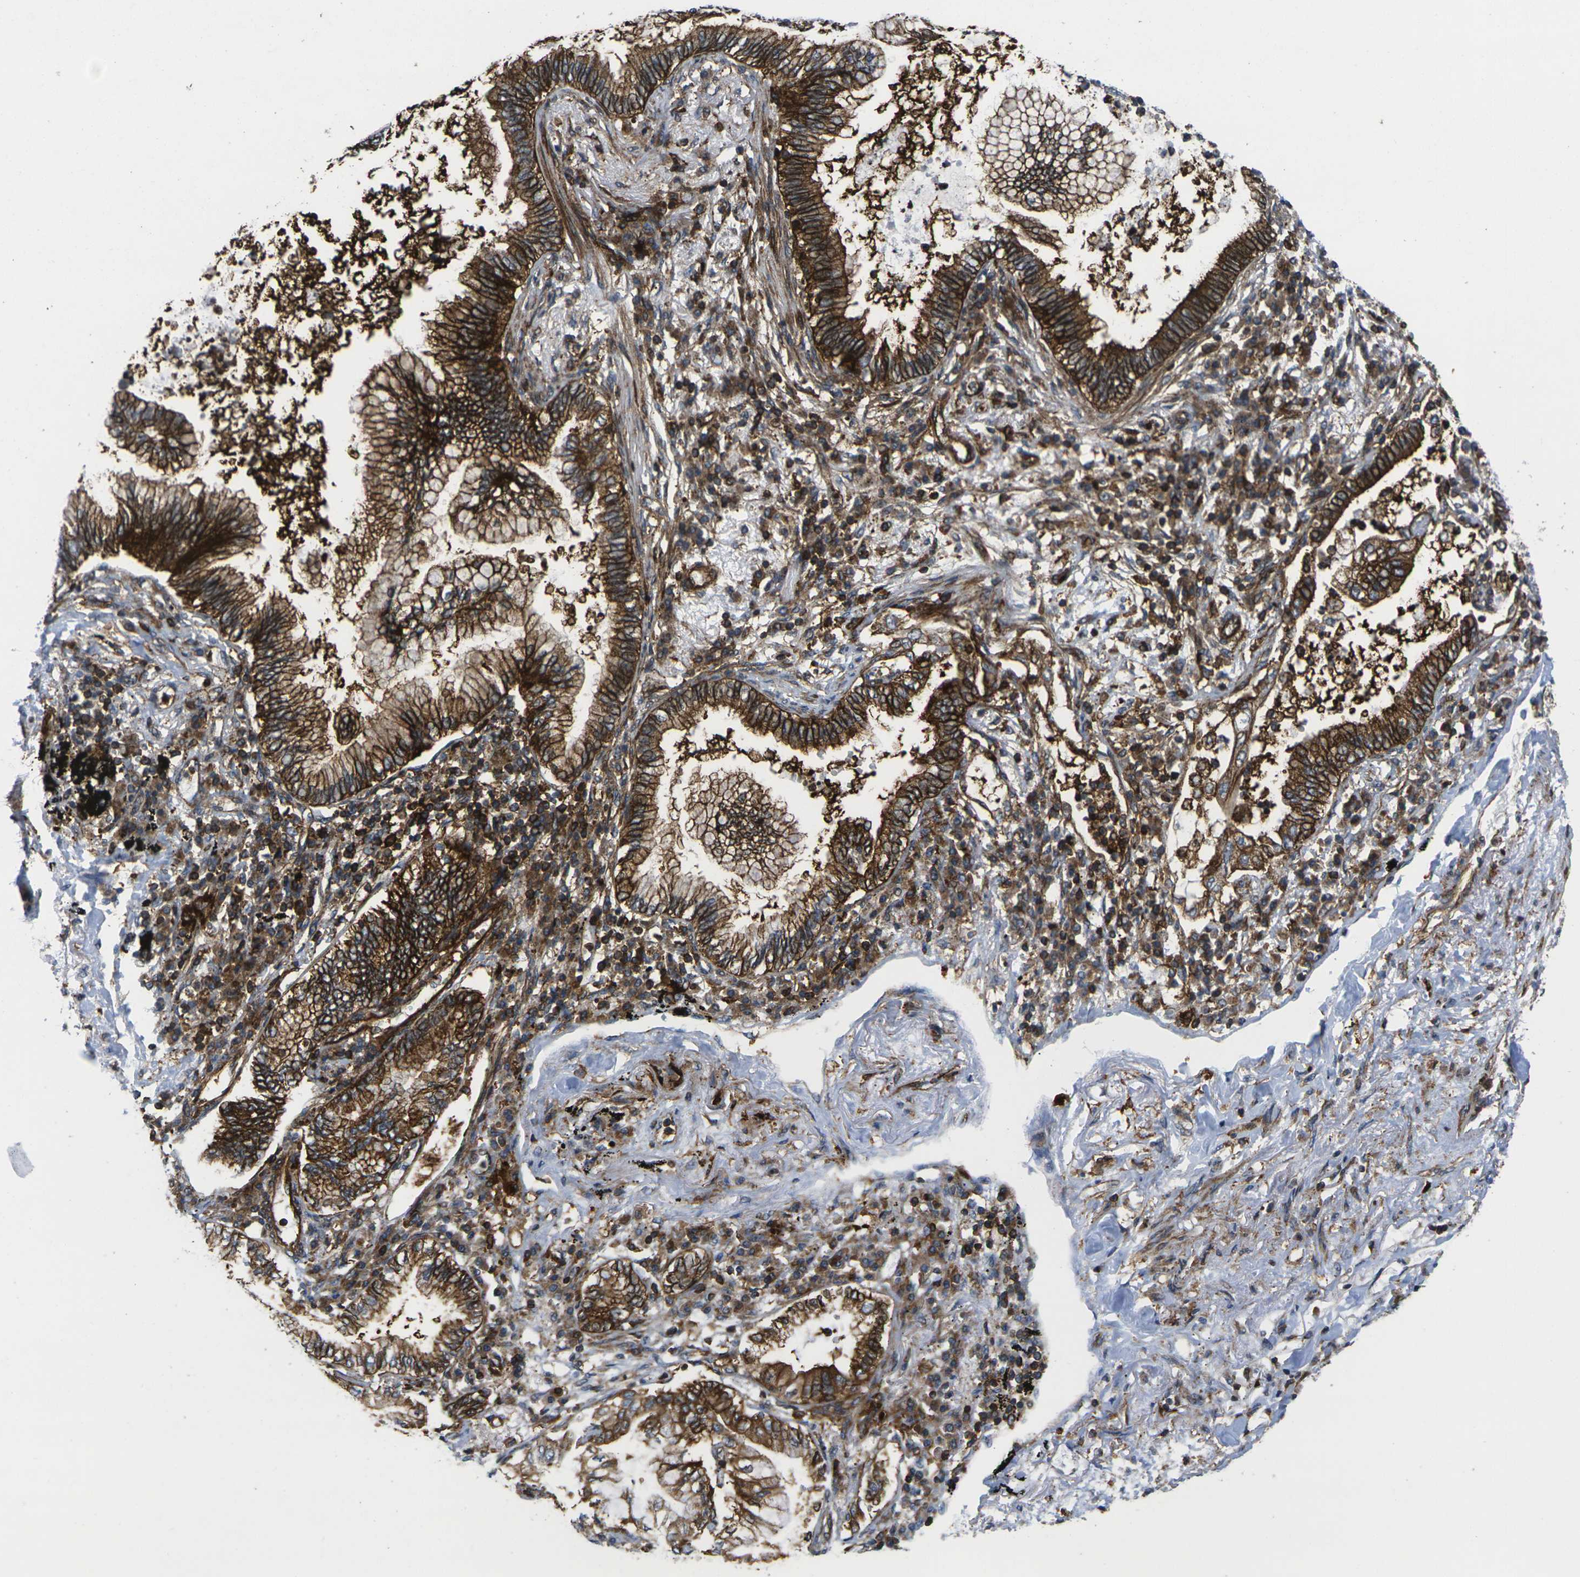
{"staining": {"intensity": "strong", "quantity": ">75%", "location": "cytoplasmic/membranous"}, "tissue": "lung cancer", "cell_type": "Tumor cells", "image_type": "cancer", "snomed": [{"axis": "morphology", "description": "Normal tissue, NOS"}, {"axis": "morphology", "description": "Adenocarcinoma, NOS"}, {"axis": "topography", "description": "Bronchus"}, {"axis": "topography", "description": "Lung"}], "caption": "Brown immunohistochemical staining in human lung adenocarcinoma demonstrates strong cytoplasmic/membranous expression in approximately >75% of tumor cells. (IHC, brightfield microscopy, high magnification).", "gene": "IQGAP1", "patient": {"sex": "female", "age": 70}}